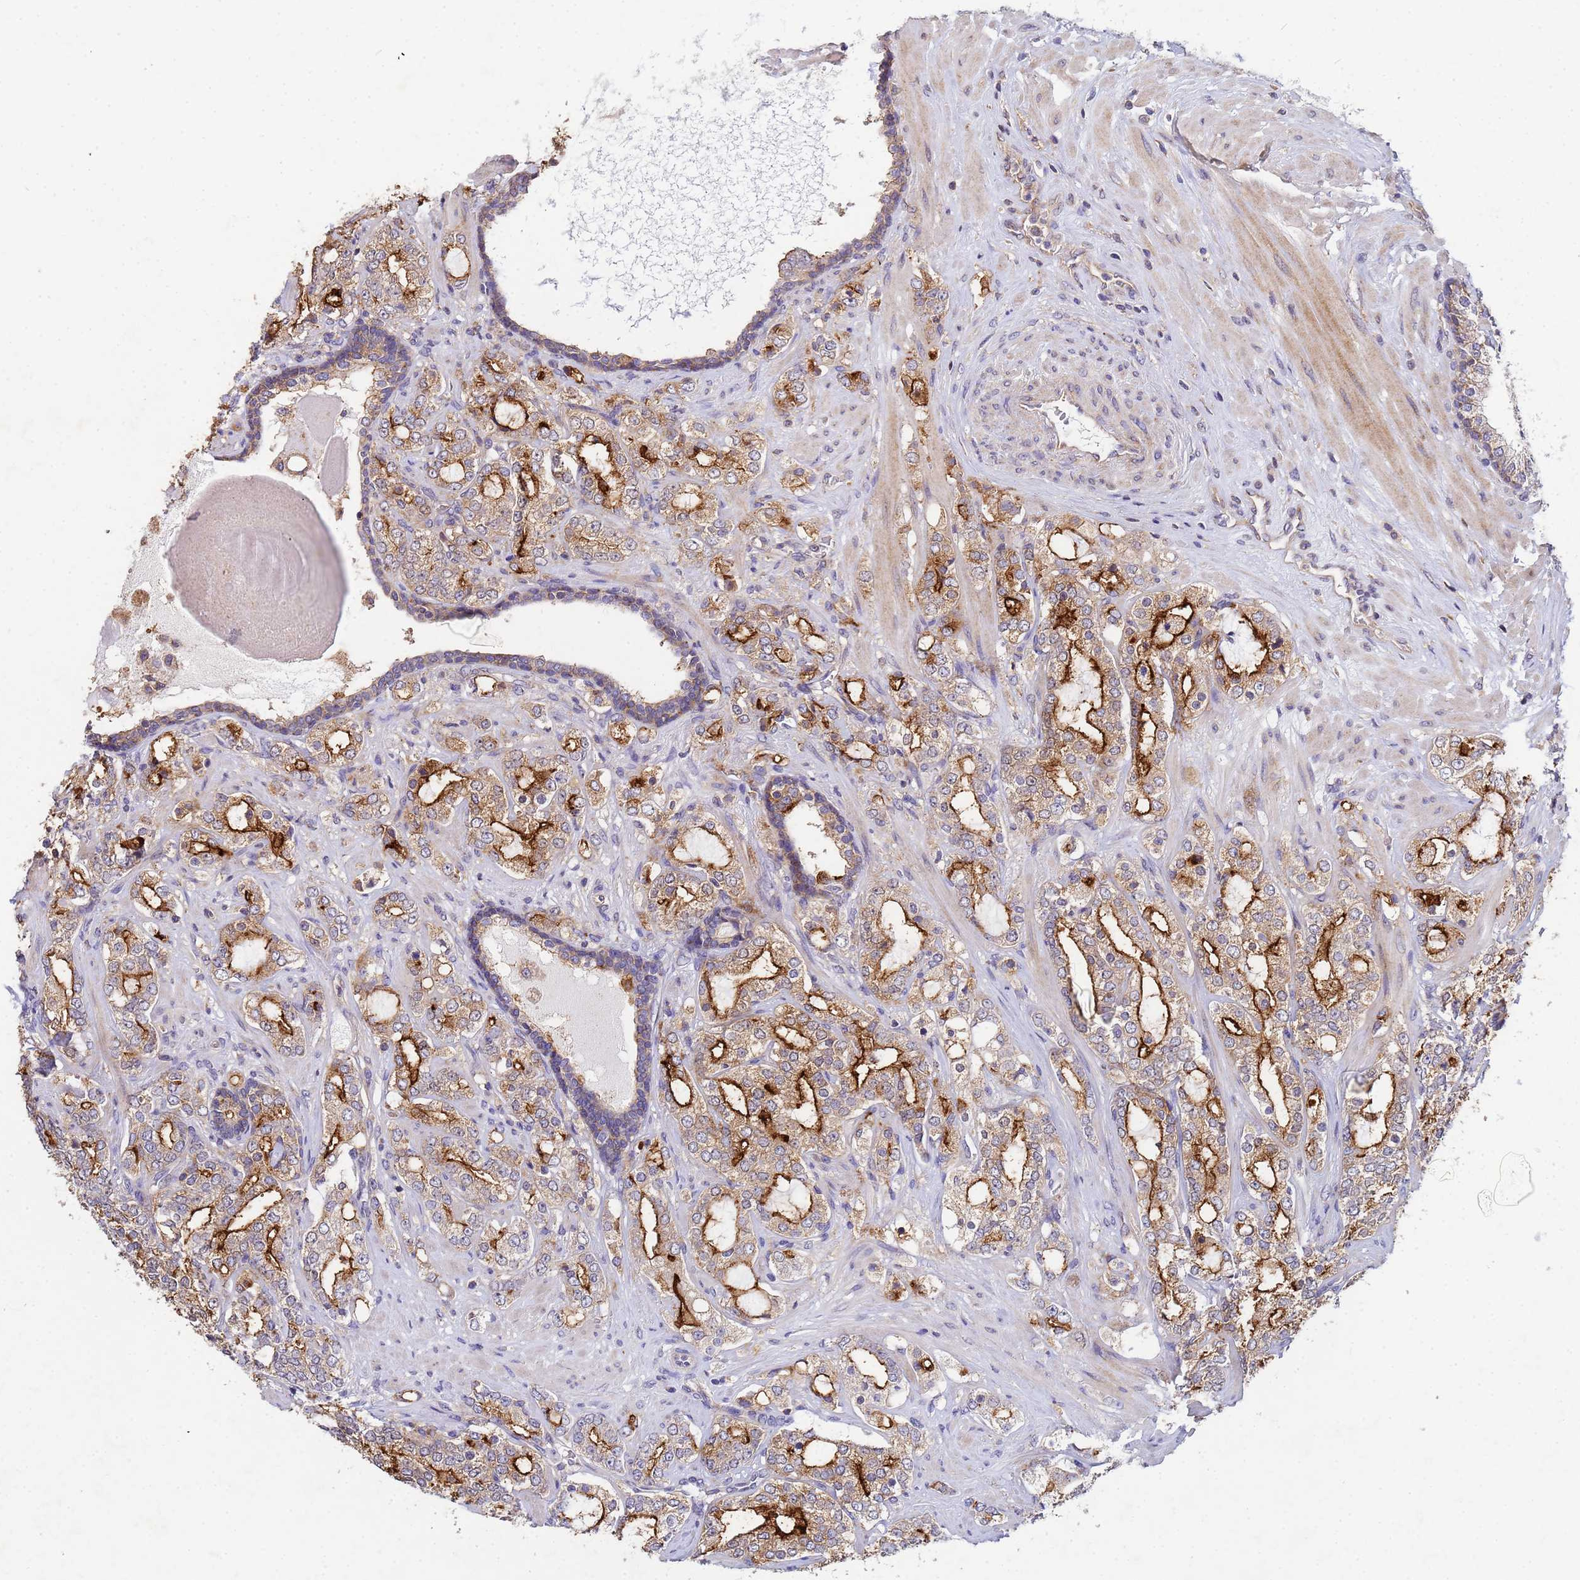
{"staining": {"intensity": "moderate", "quantity": ">75%", "location": "cytoplasmic/membranous"}, "tissue": "prostate cancer", "cell_type": "Tumor cells", "image_type": "cancer", "snomed": [{"axis": "morphology", "description": "Adenocarcinoma, High grade"}, {"axis": "topography", "description": "Prostate"}], "caption": "Approximately >75% of tumor cells in human prostate cancer (high-grade adenocarcinoma) exhibit moderate cytoplasmic/membranous protein positivity as visualized by brown immunohistochemical staining.", "gene": "CDC34", "patient": {"sex": "male", "age": 64}}